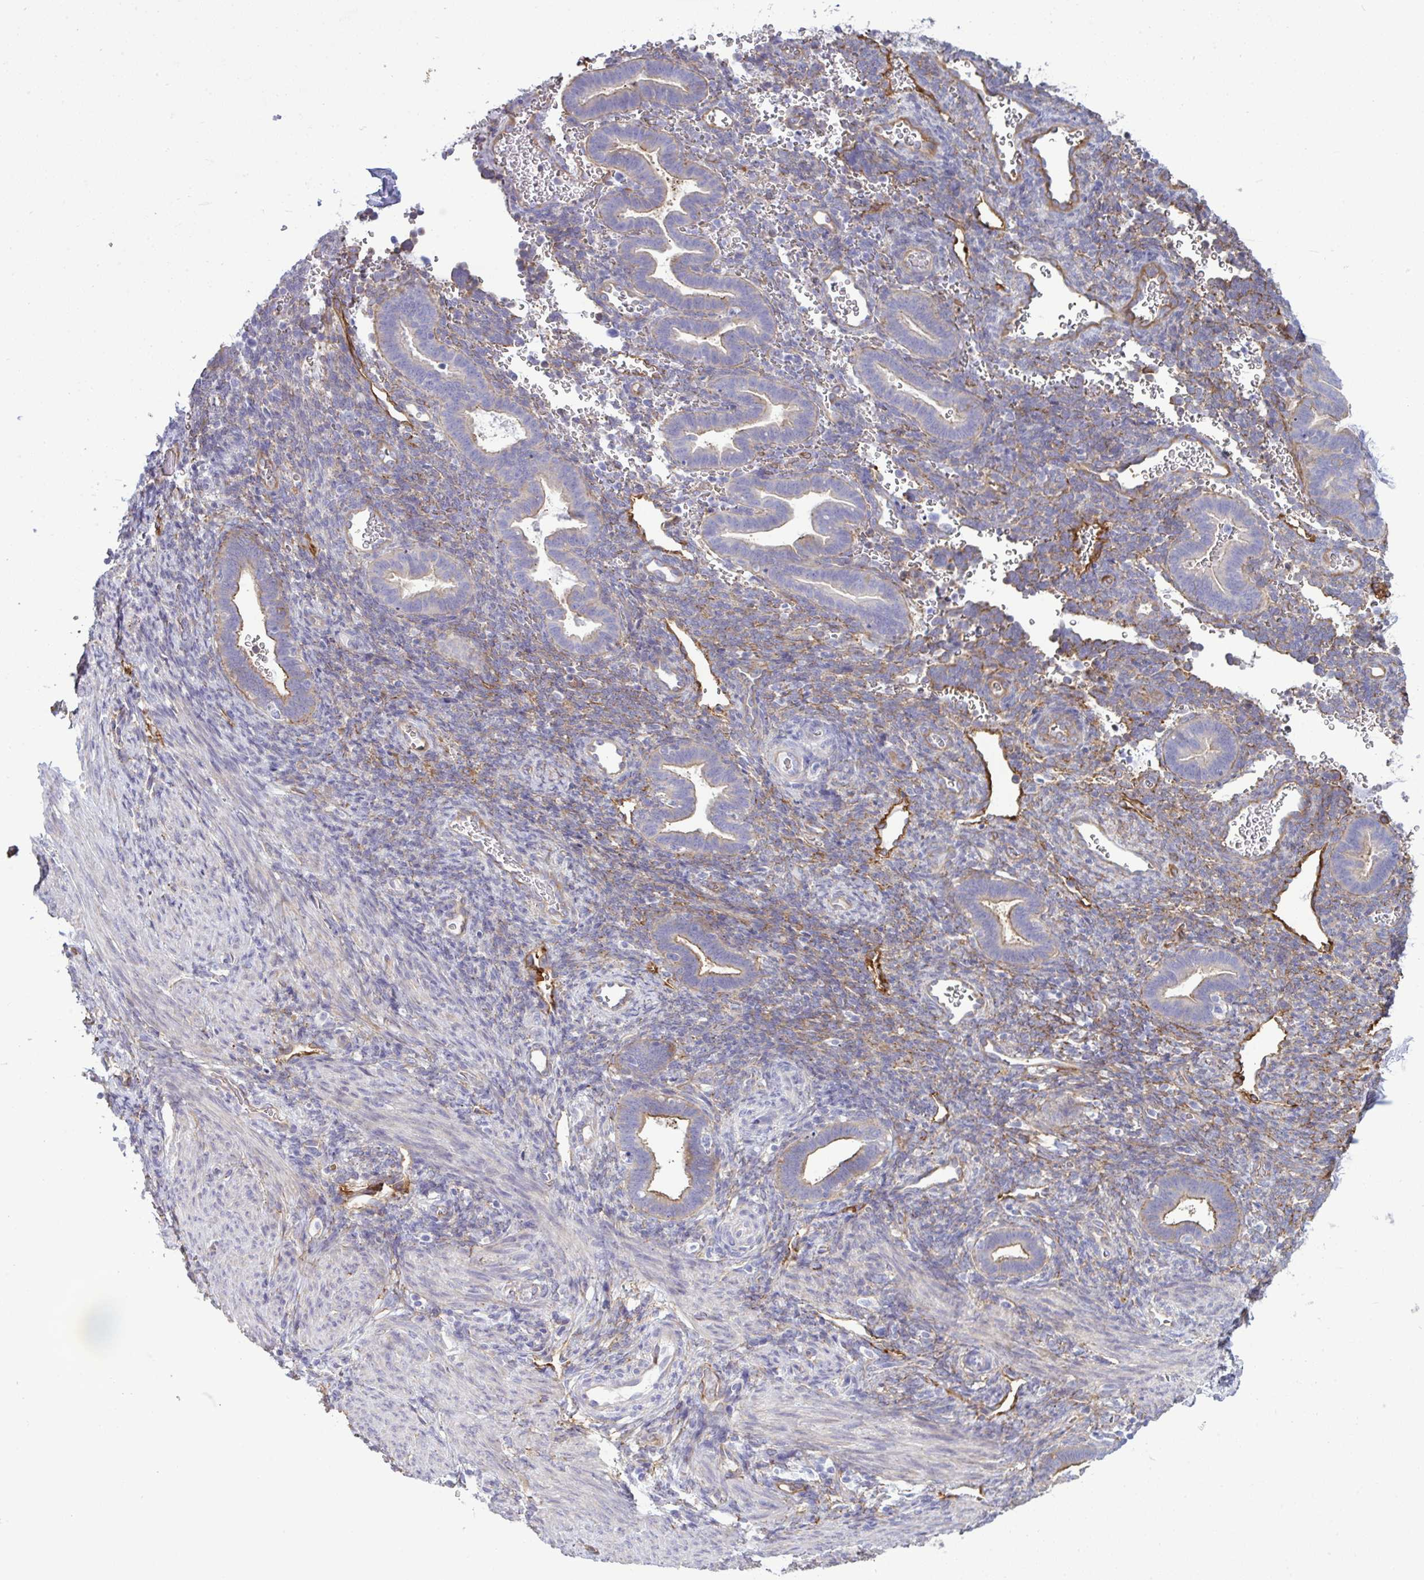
{"staining": {"intensity": "moderate", "quantity": "<25%", "location": "cytoplasmic/membranous"}, "tissue": "endometrium", "cell_type": "Cells in endometrial stroma", "image_type": "normal", "snomed": [{"axis": "morphology", "description": "Normal tissue, NOS"}, {"axis": "topography", "description": "Endometrium"}], "caption": "Protein analysis of unremarkable endometrium exhibits moderate cytoplasmic/membranous expression in approximately <25% of cells in endometrial stroma. The protein of interest is stained brown, and the nuclei are stained in blue (DAB (3,3'-diaminobenzidine) IHC with brightfield microscopy, high magnification).", "gene": "MYH10", "patient": {"sex": "female", "age": 34}}